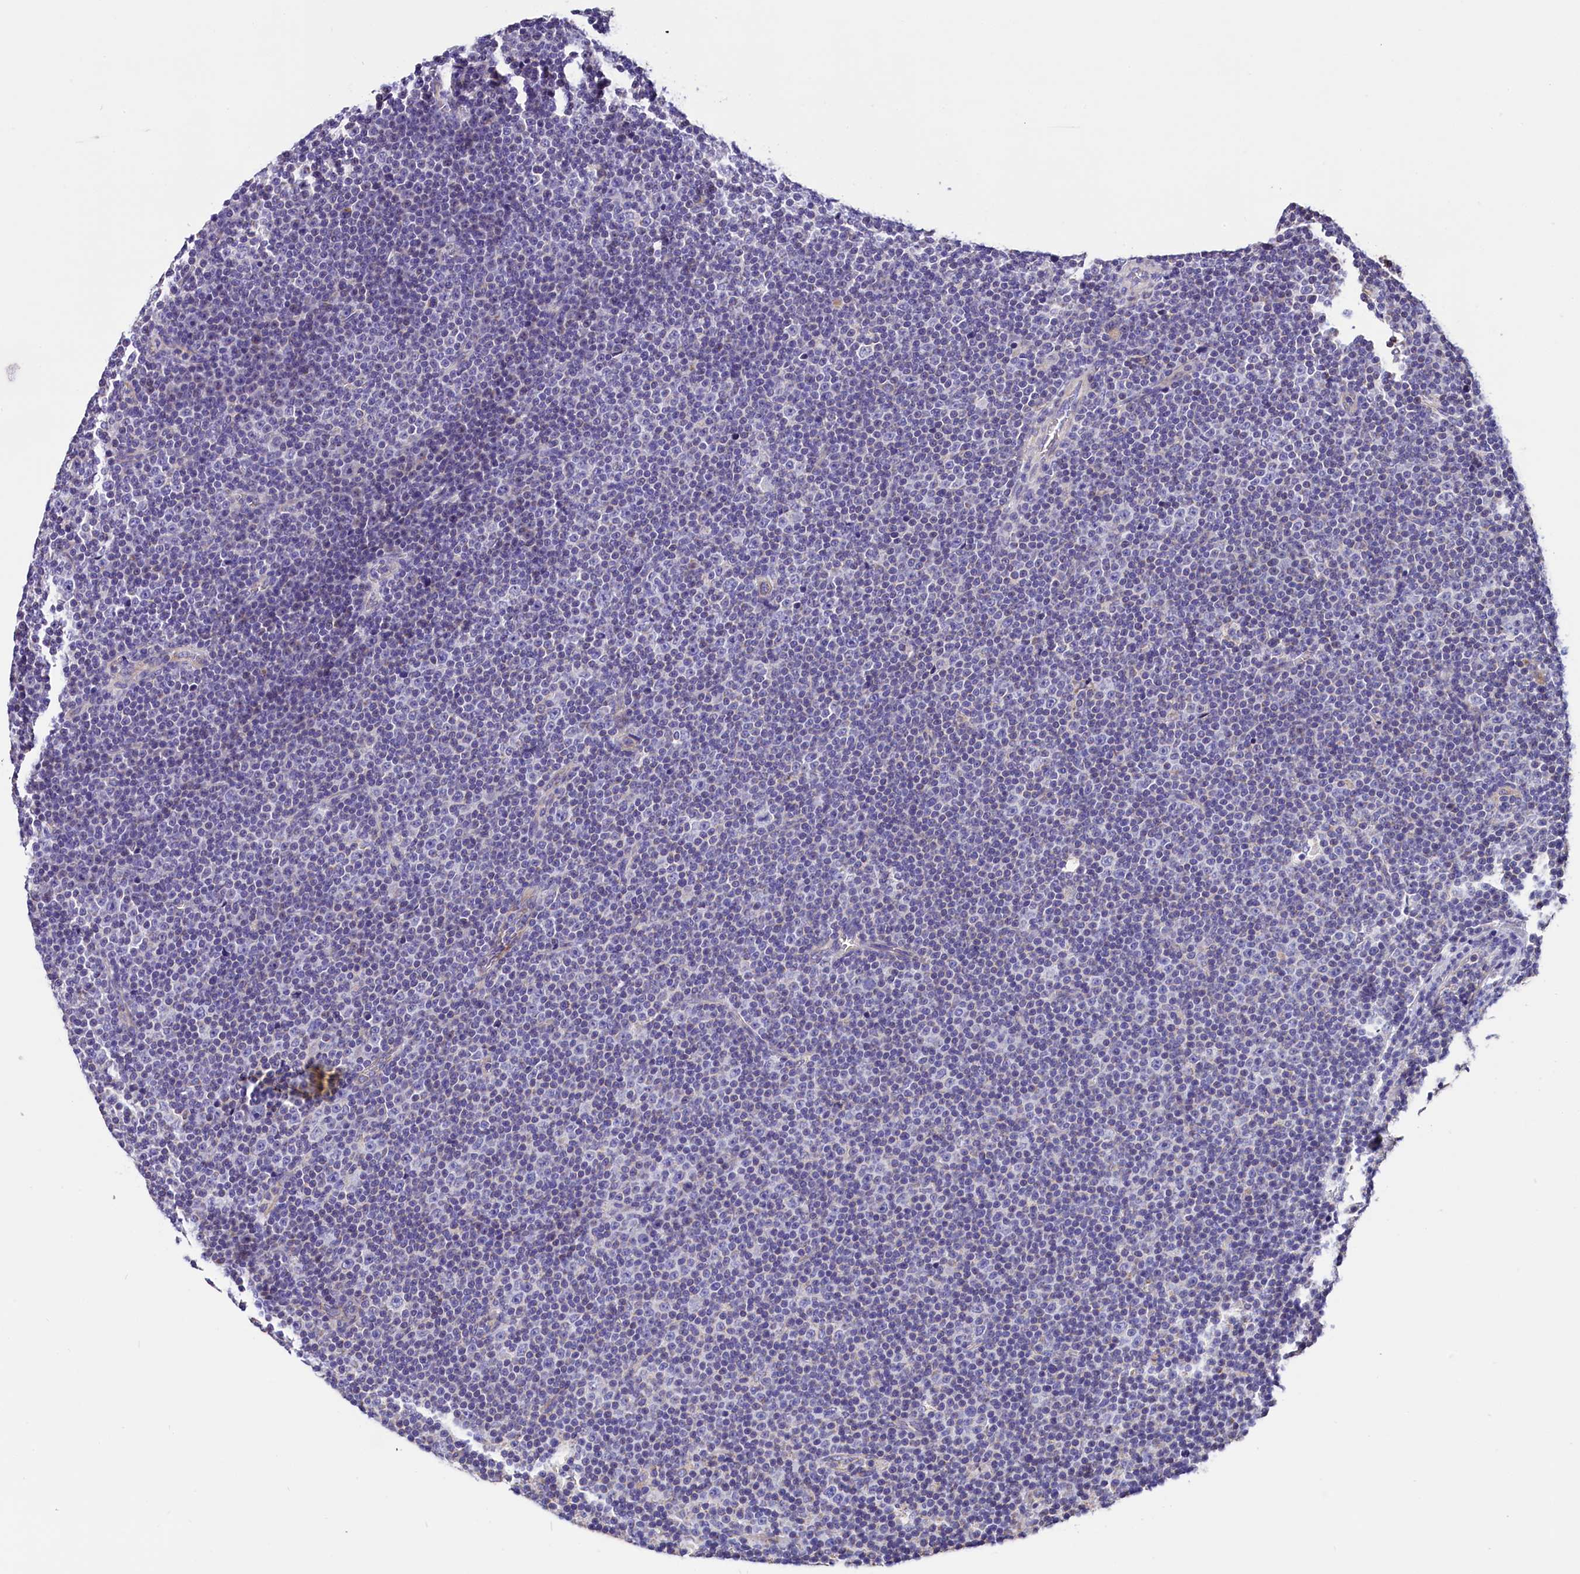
{"staining": {"intensity": "negative", "quantity": "none", "location": "none"}, "tissue": "lymphoma", "cell_type": "Tumor cells", "image_type": "cancer", "snomed": [{"axis": "morphology", "description": "Malignant lymphoma, non-Hodgkin's type, Low grade"}, {"axis": "topography", "description": "Lymph node"}], "caption": "Tumor cells are negative for protein expression in human lymphoma.", "gene": "ACAA2", "patient": {"sex": "female", "age": 67}}